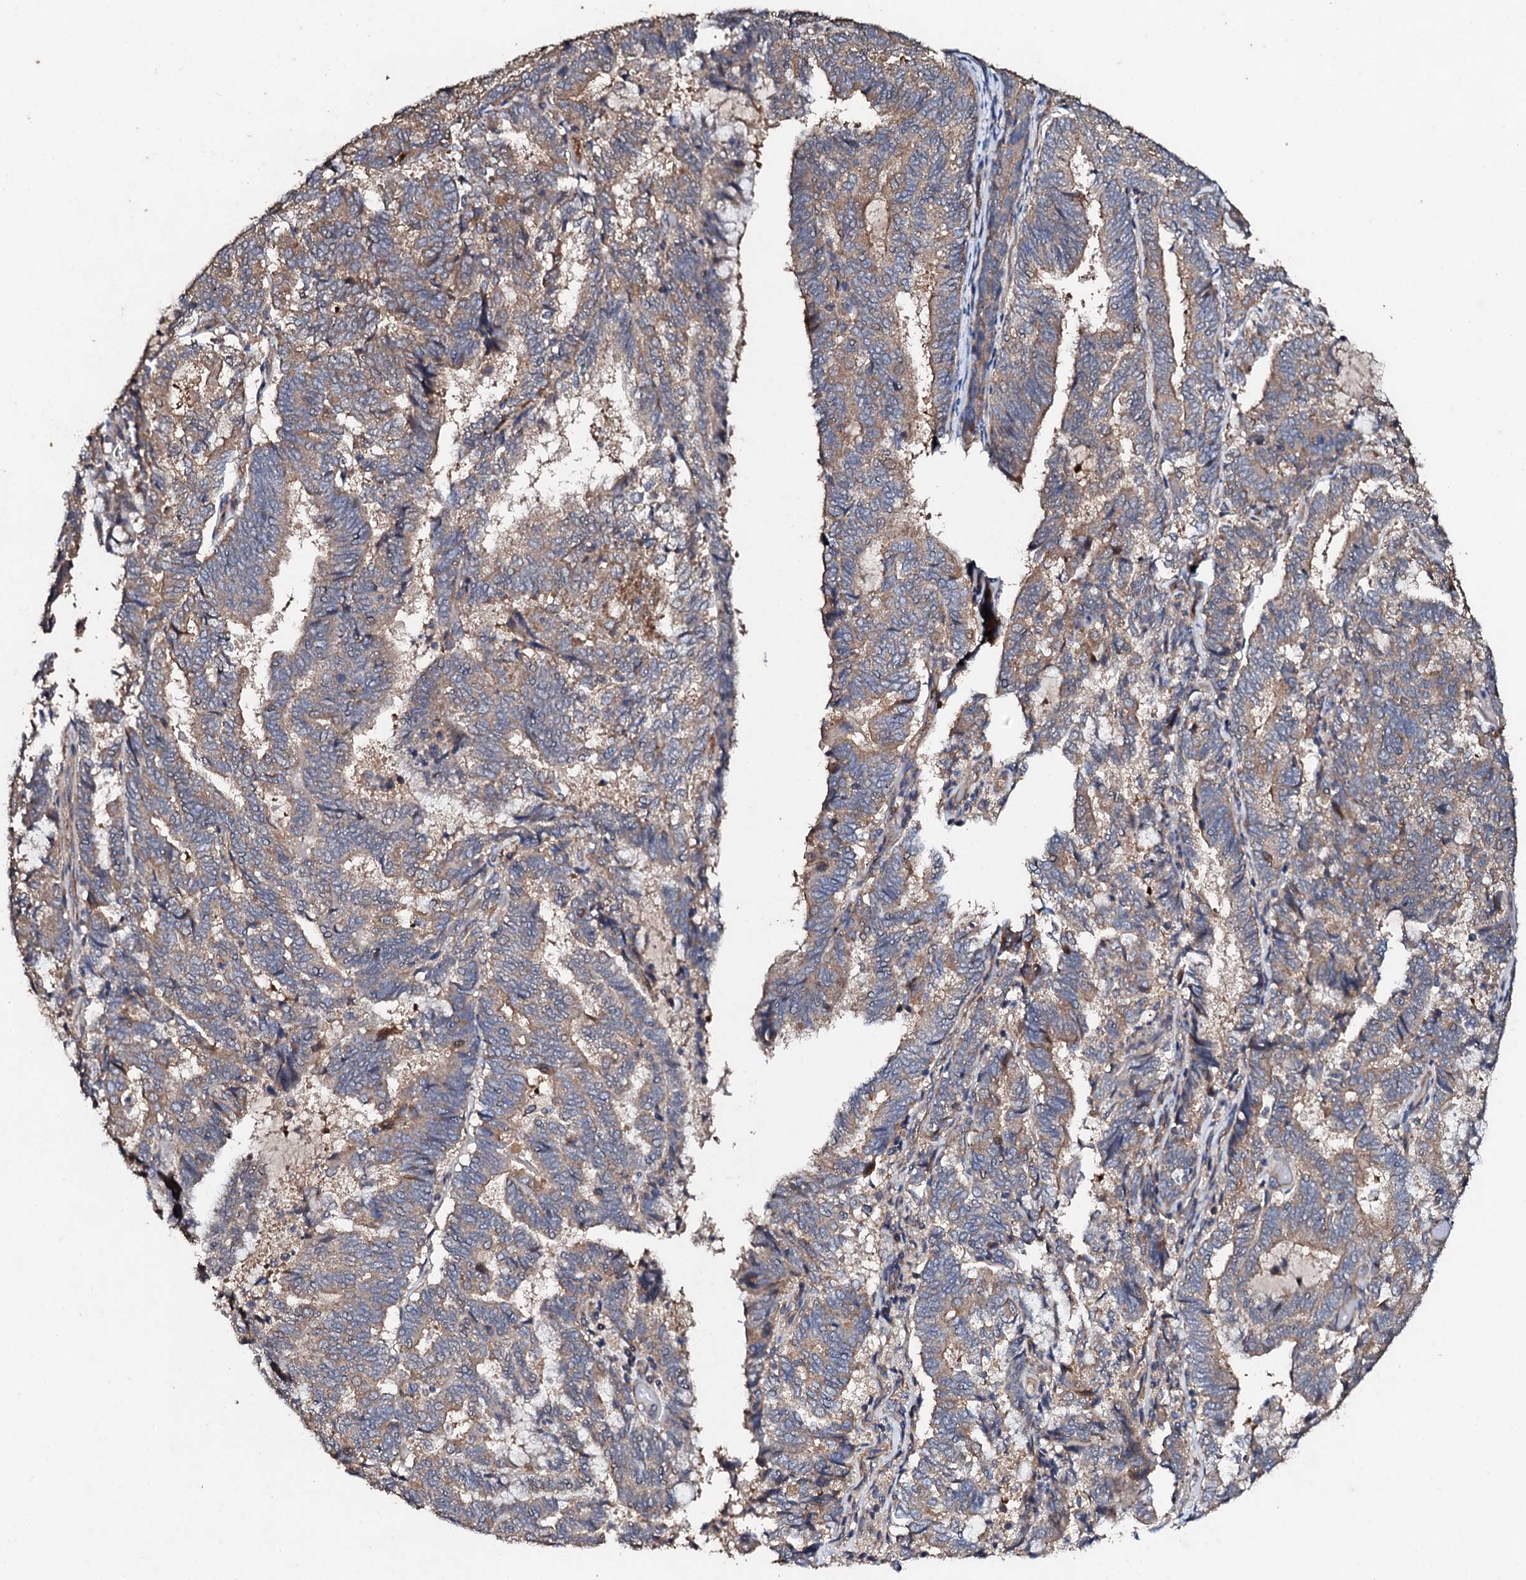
{"staining": {"intensity": "moderate", "quantity": ">75%", "location": "cytoplasmic/membranous"}, "tissue": "endometrial cancer", "cell_type": "Tumor cells", "image_type": "cancer", "snomed": [{"axis": "morphology", "description": "Adenocarcinoma, NOS"}, {"axis": "topography", "description": "Endometrium"}], "caption": "IHC of endometrial cancer (adenocarcinoma) reveals medium levels of moderate cytoplasmic/membranous positivity in about >75% of tumor cells.", "gene": "MOCOS", "patient": {"sex": "female", "age": 80}}